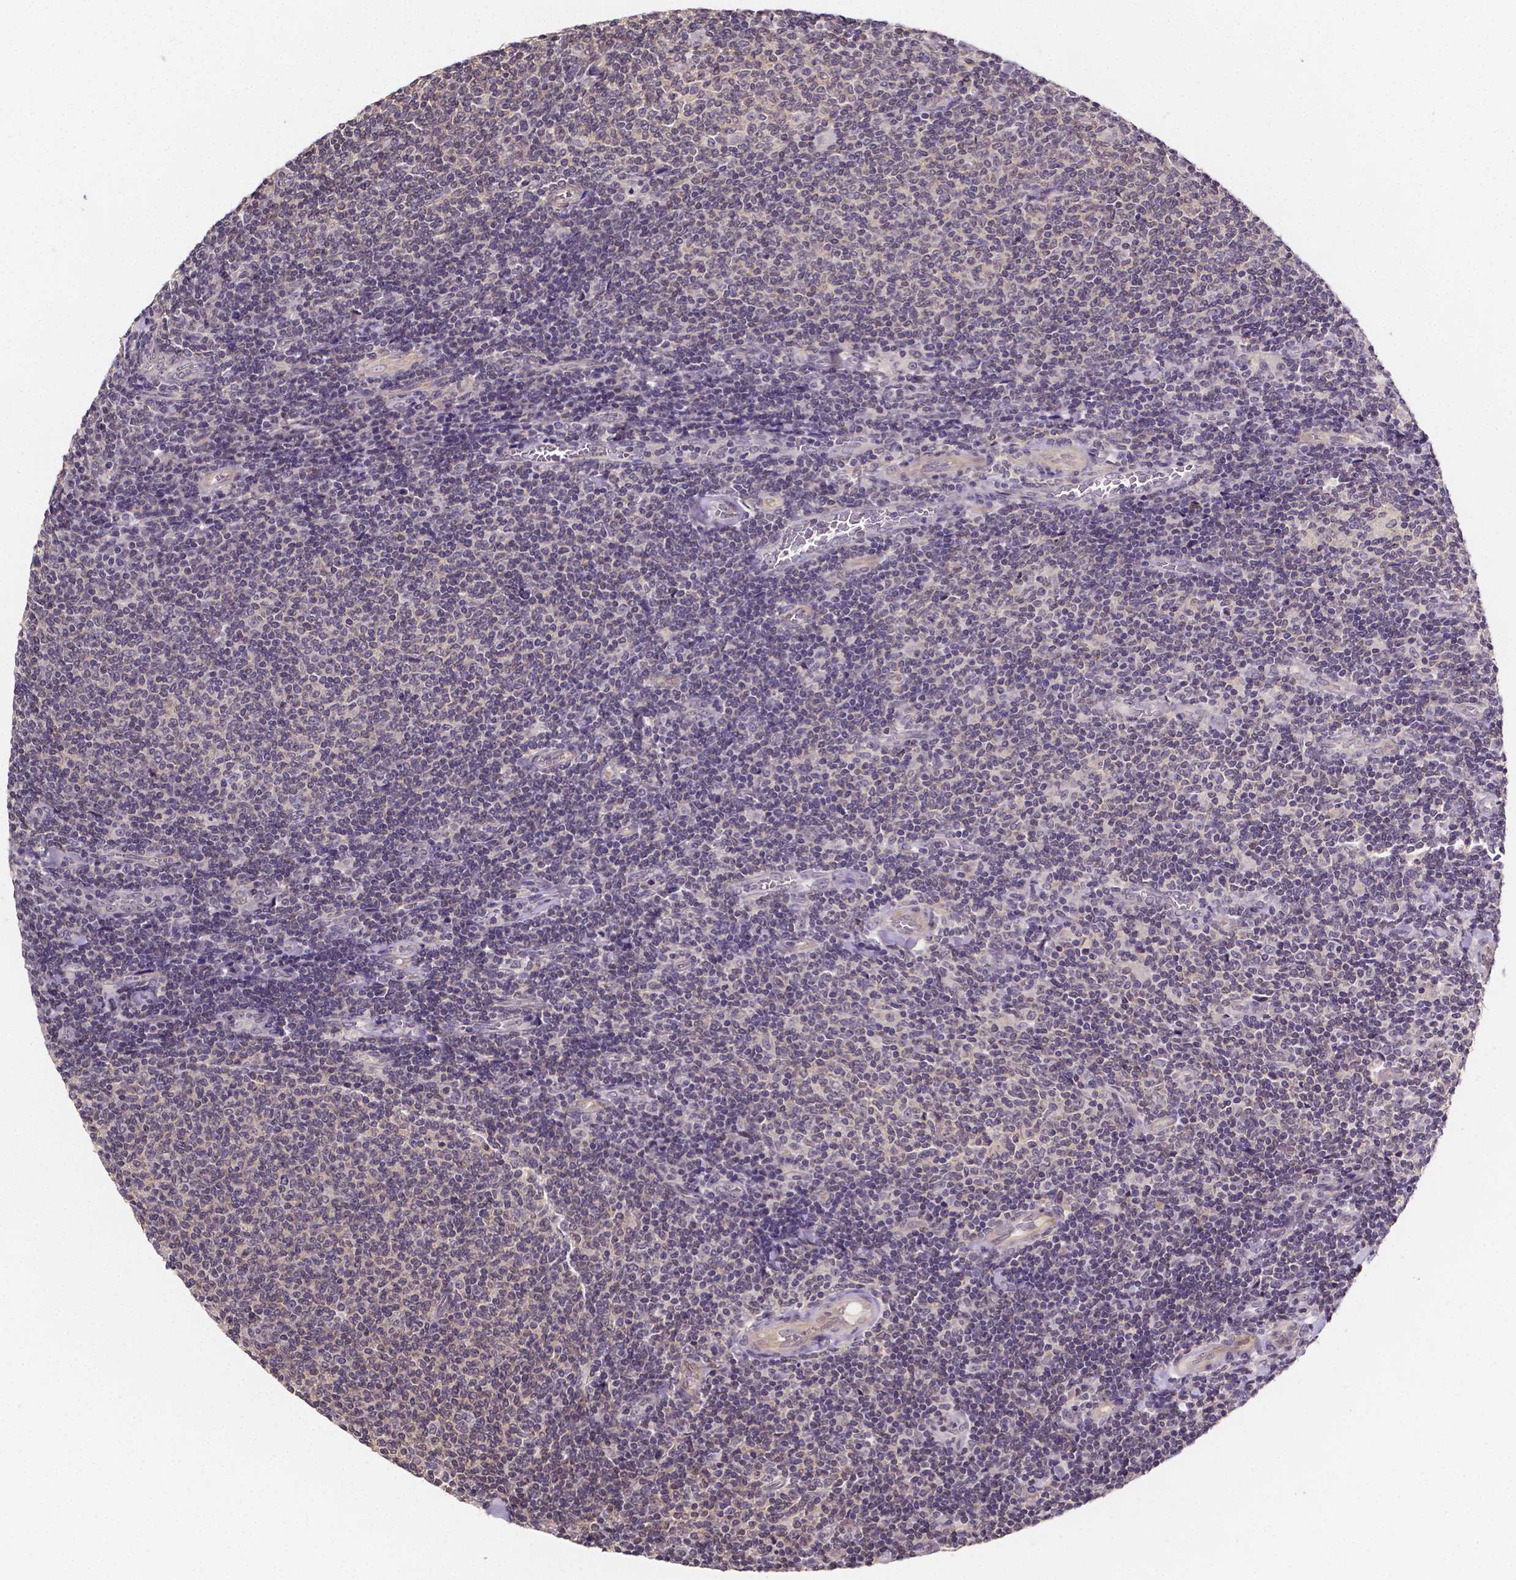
{"staining": {"intensity": "negative", "quantity": "none", "location": "none"}, "tissue": "lymphoma", "cell_type": "Tumor cells", "image_type": "cancer", "snomed": [{"axis": "morphology", "description": "Malignant lymphoma, non-Hodgkin's type, Low grade"}, {"axis": "topography", "description": "Lymph node"}], "caption": "This is a micrograph of IHC staining of malignant lymphoma, non-Hodgkin's type (low-grade), which shows no staining in tumor cells.", "gene": "NRGN", "patient": {"sex": "male", "age": 52}}